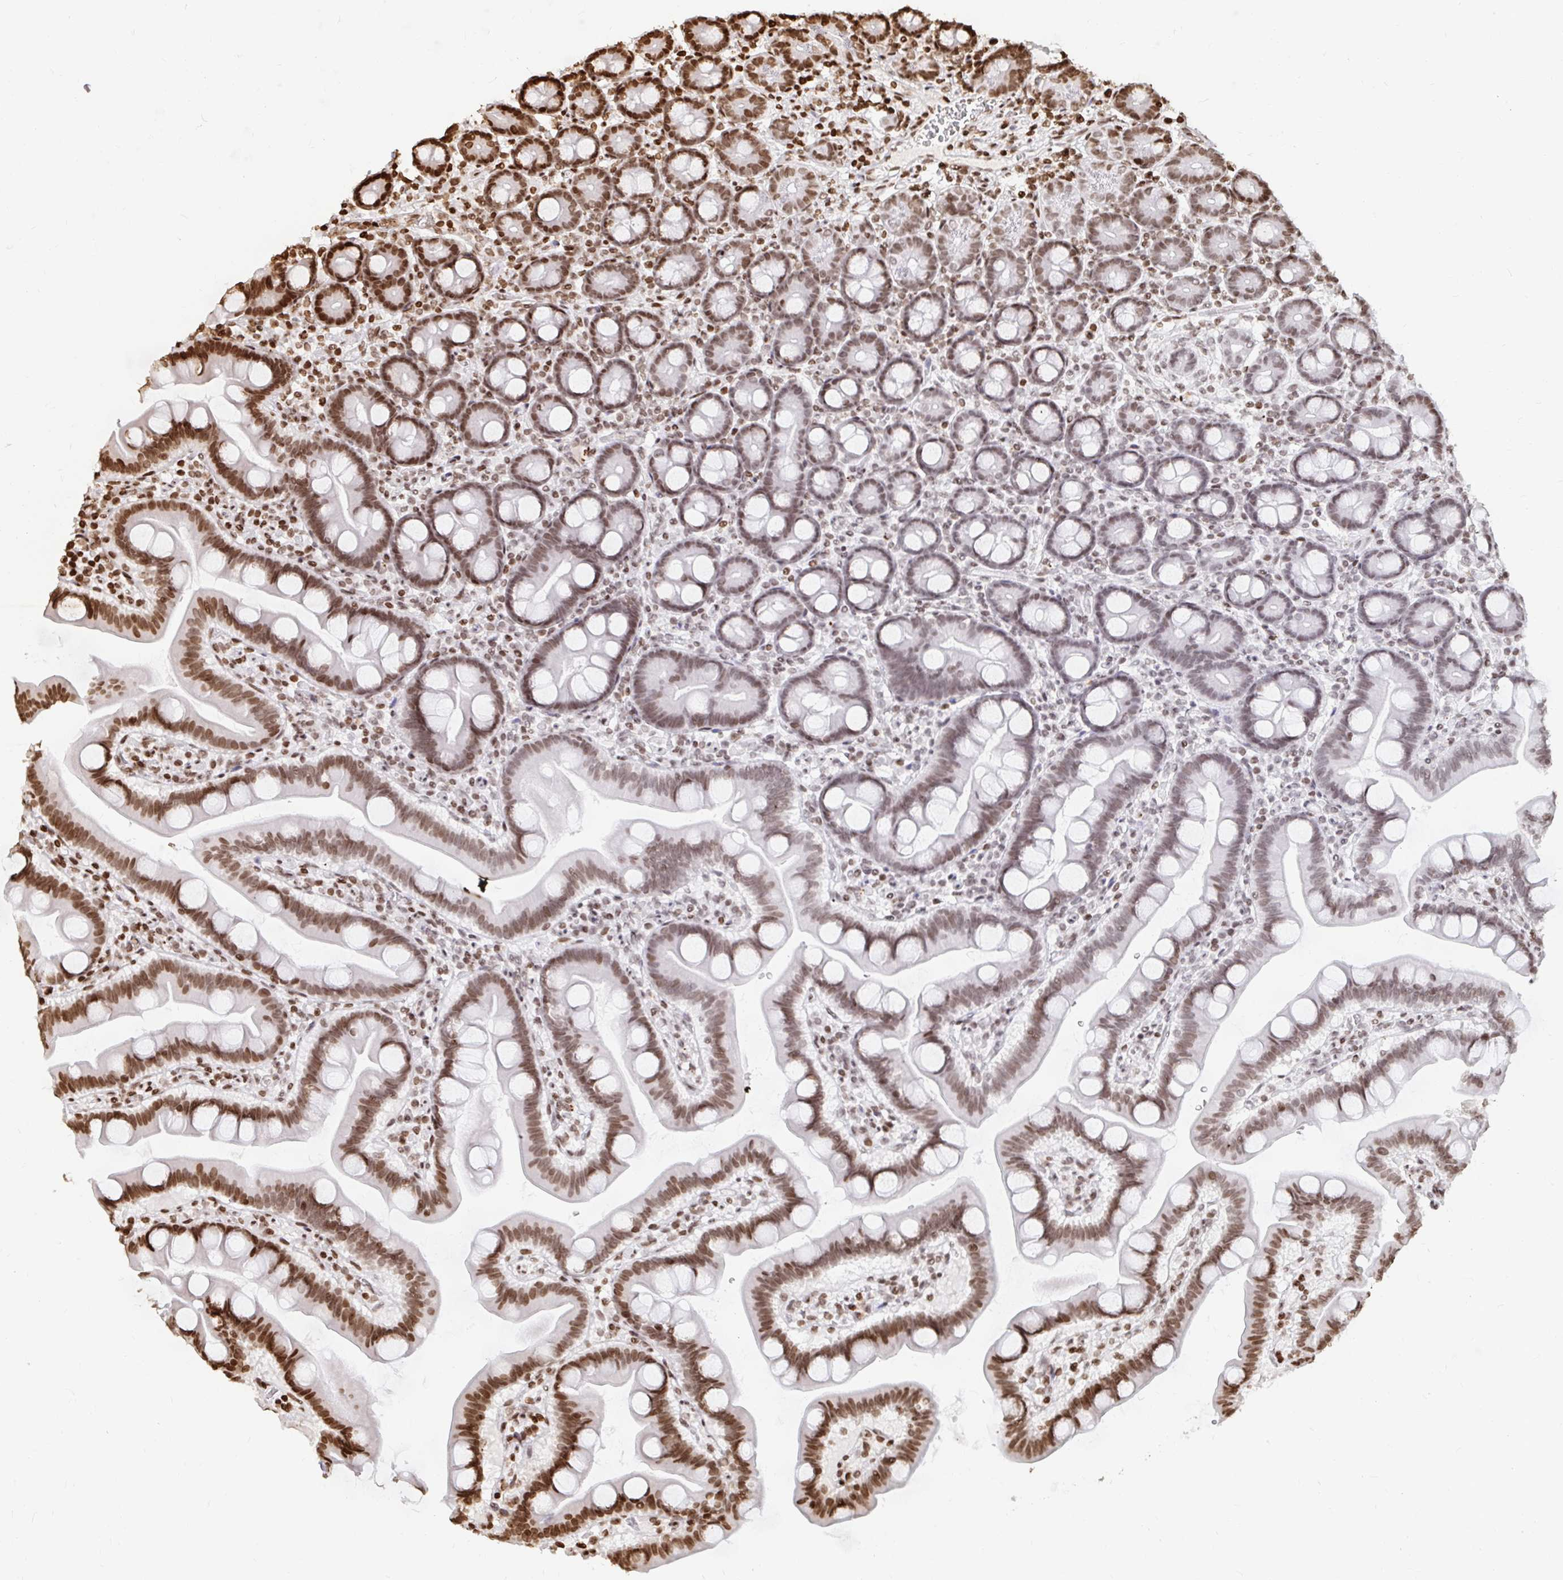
{"staining": {"intensity": "moderate", "quantity": ">75%", "location": "nuclear"}, "tissue": "duodenum", "cell_type": "Glandular cells", "image_type": "normal", "snomed": [{"axis": "morphology", "description": "Normal tissue, NOS"}, {"axis": "topography", "description": "Duodenum"}], "caption": "Brown immunohistochemical staining in benign duodenum demonstrates moderate nuclear positivity in approximately >75% of glandular cells.", "gene": "H2BC5", "patient": {"sex": "male", "age": 59}}